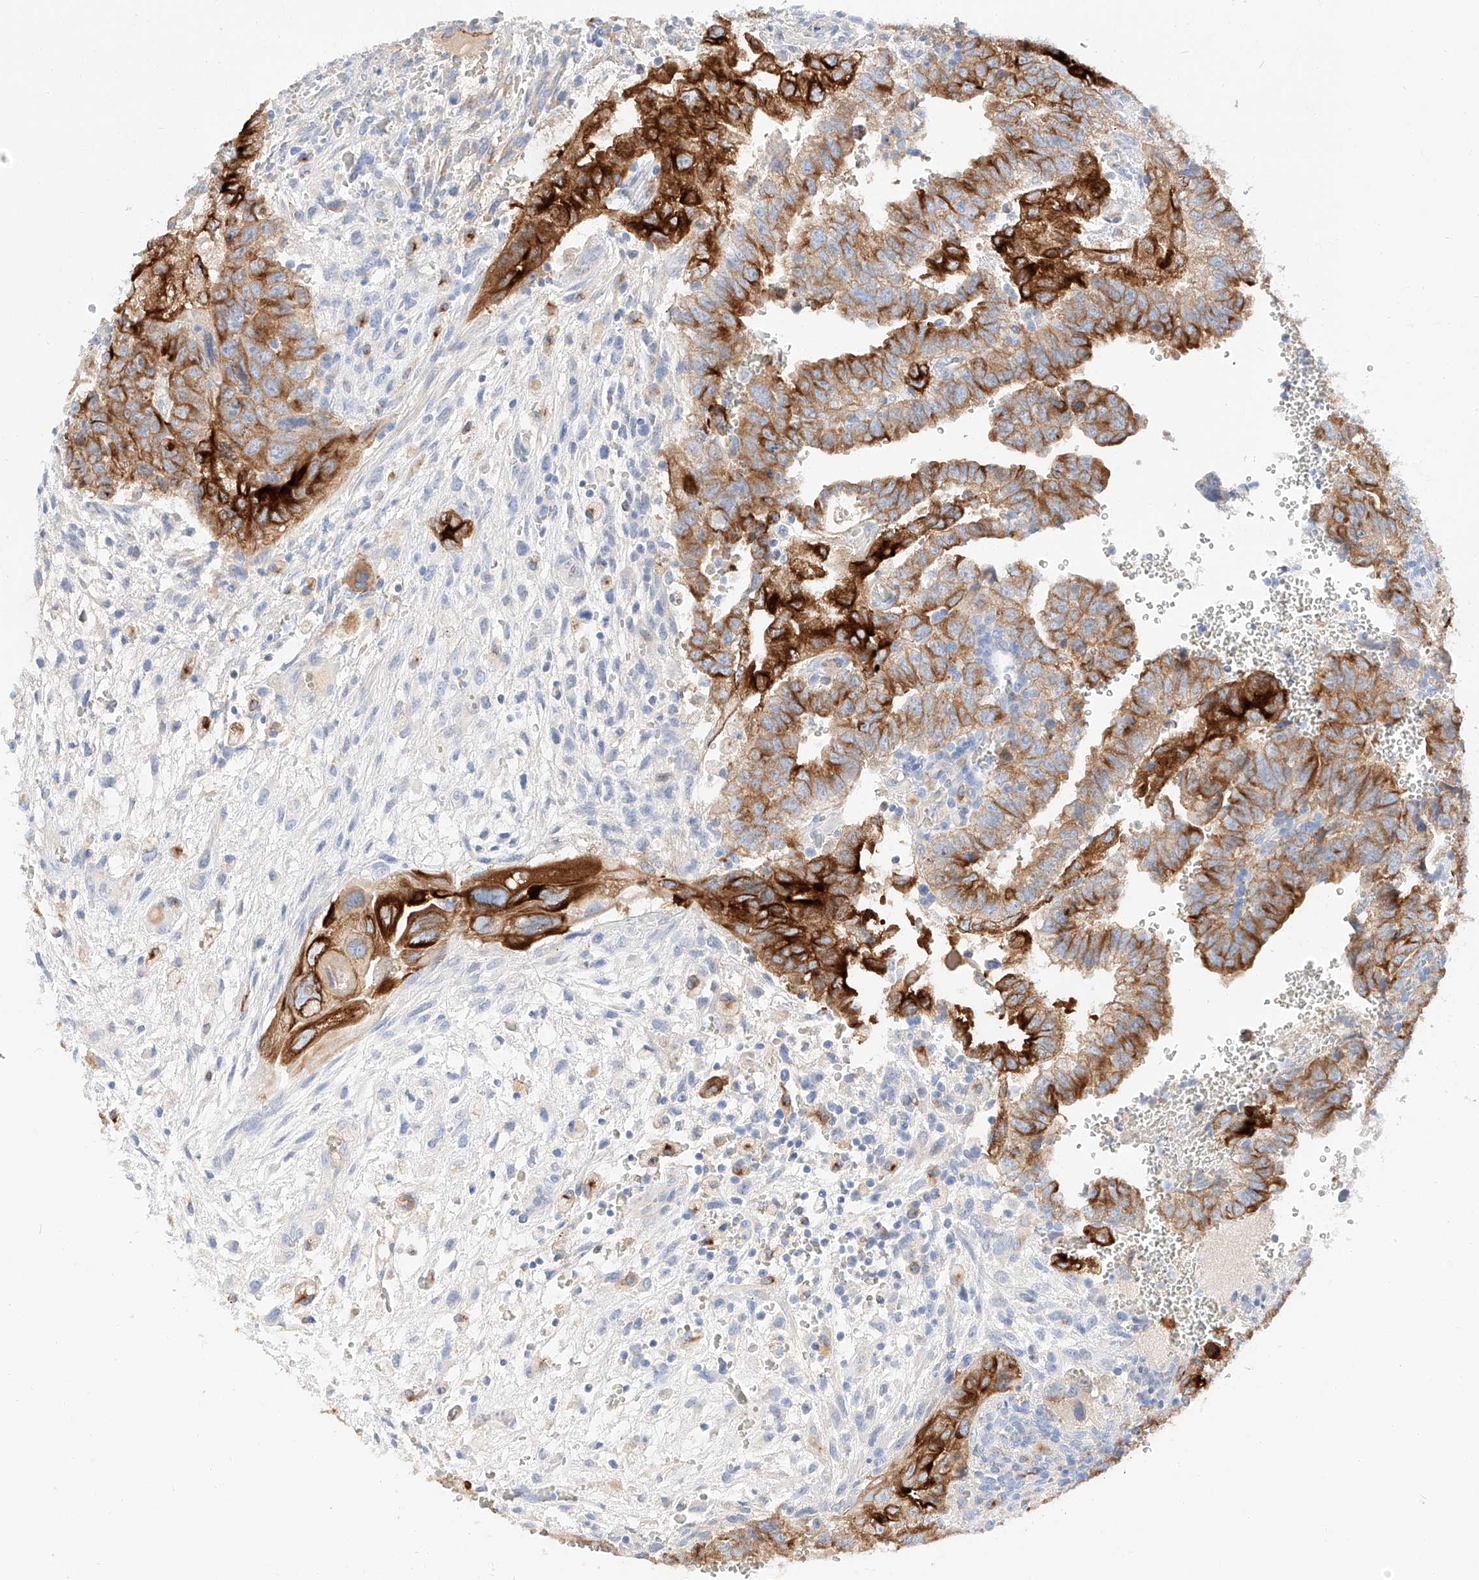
{"staining": {"intensity": "strong", "quantity": ">75%", "location": "cytoplasmic/membranous"}, "tissue": "testis cancer", "cell_type": "Tumor cells", "image_type": "cancer", "snomed": [{"axis": "morphology", "description": "Carcinoma, Embryonal, NOS"}, {"axis": "topography", "description": "Testis"}], "caption": "The photomicrograph reveals staining of embryonal carcinoma (testis), revealing strong cytoplasmic/membranous protein staining (brown color) within tumor cells. (DAB (3,3'-diaminobenzidine) IHC, brown staining for protein, blue staining for nuclei).", "gene": "MAP7", "patient": {"sex": "male", "age": 37}}